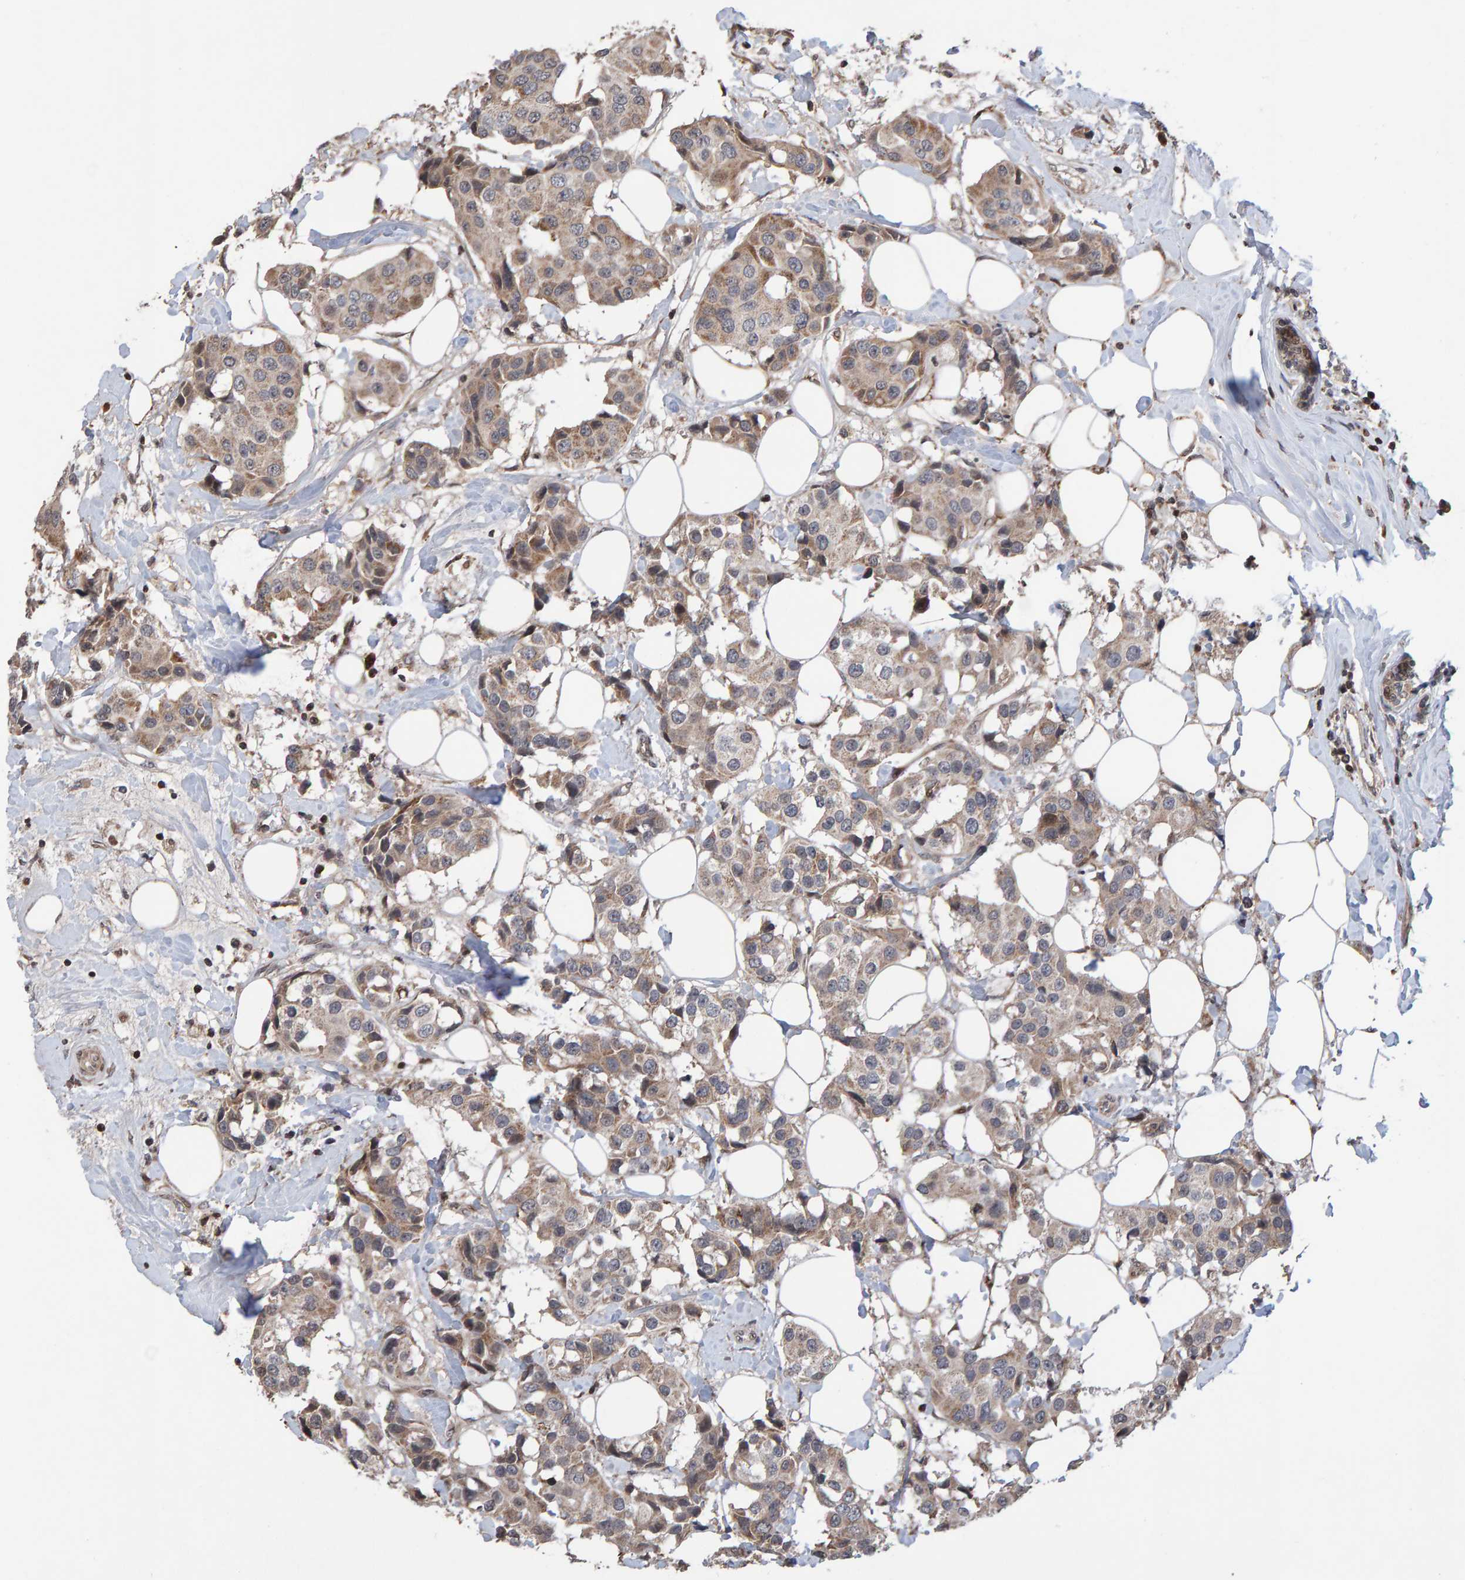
{"staining": {"intensity": "weak", "quantity": ">75%", "location": "cytoplasmic/membranous"}, "tissue": "breast cancer", "cell_type": "Tumor cells", "image_type": "cancer", "snomed": [{"axis": "morphology", "description": "Normal tissue, NOS"}, {"axis": "morphology", "description": "Duct carcinoma"}, {"axis": "topography", "description": "Breast"}], "caption": "A brown stain shows weak cytoplasmic/membranous expression of a protein in breast cancer (intraductal carcinoma) tumor cells. The staining is performed using DAB brown chromogen to label protein expression. The nuclei are counter-stained blue using hematoxylin.", "gene": "PECR", "patient": {"sex": "female", "age": 39}}